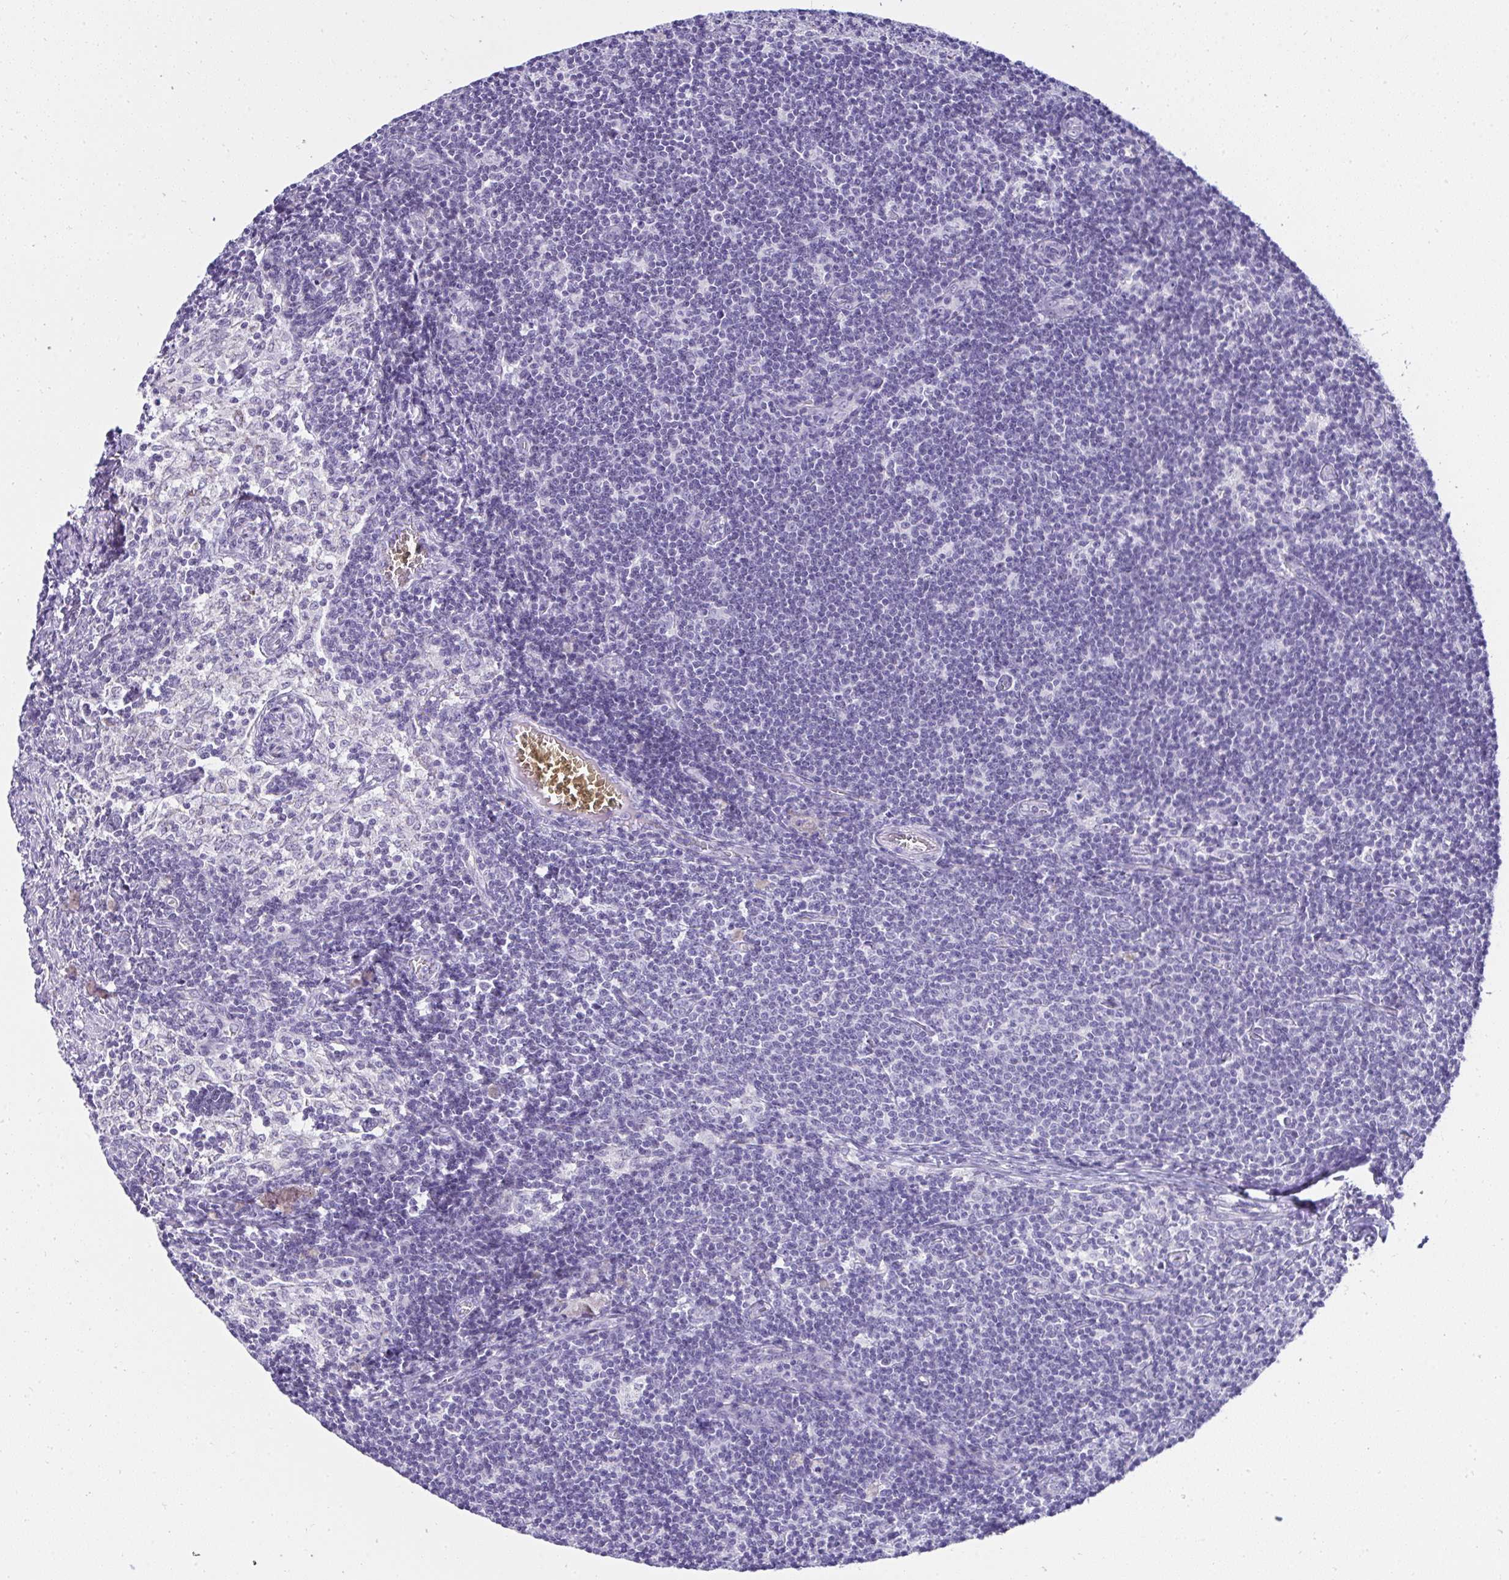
{"staining": {"intensity": "negative", "quantity": "none", "location": "none"}, "tissue": "lymph node", "cell_type": "Germinal center cells", "image_type": "normal", "snomed": [{"axis": "morphology", "description": "Normal tissue, NOS"}, {"axis": "topography", "description": "Lymph node"}], "caption": "Immunohistochemical staining of unremarkable human lymph node exhibits no significant positivity in germinal center cells.", "gene": "RNF183", "patient": {"sex": "female", "age": 31}}